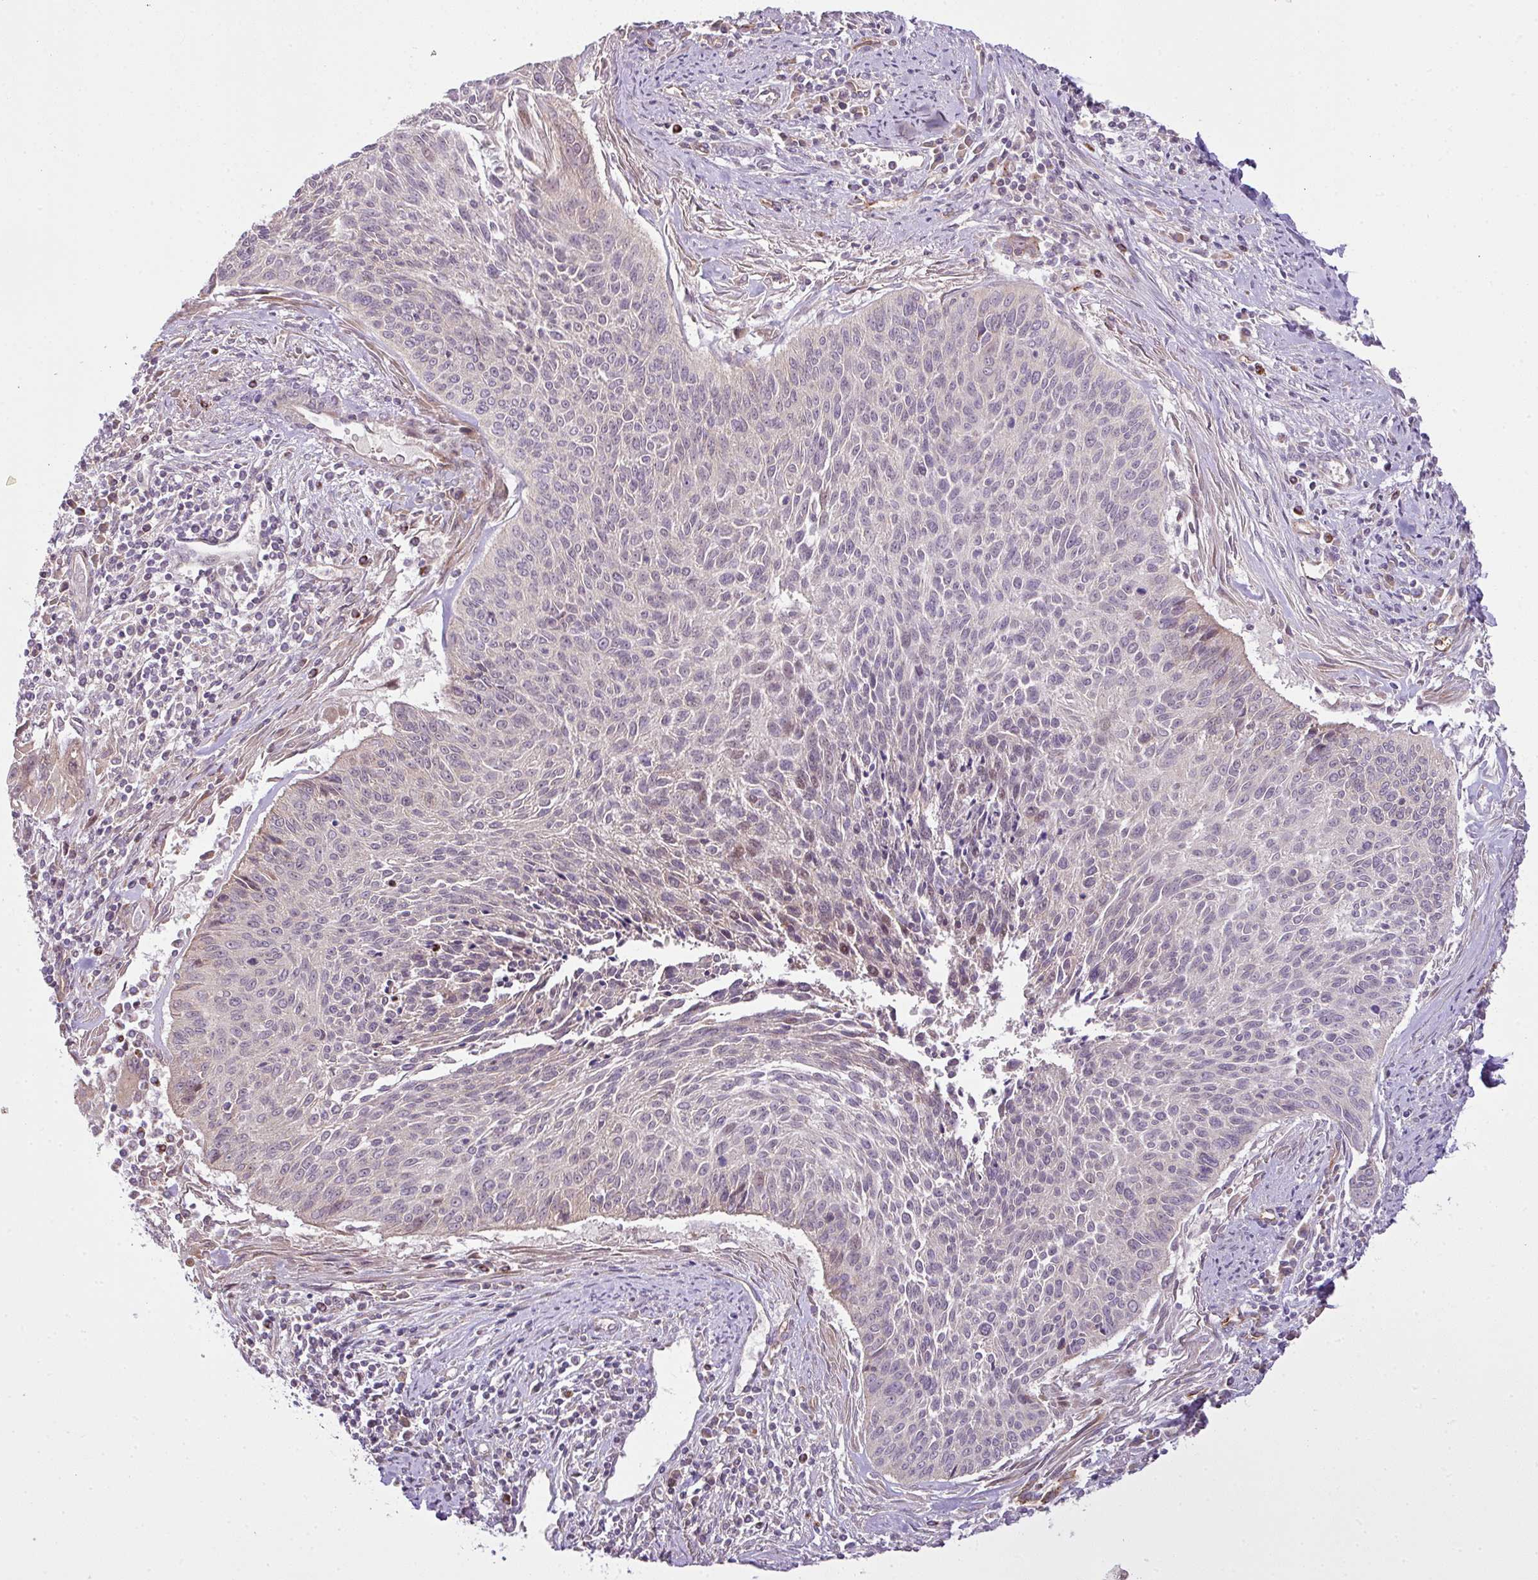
{"staining": {"intensity": "negative", "quantity": "none", "location": "none"}, "tissue": "cervical cancer", "cell_type": "Tumor cells", "image_type": "cancer", "snomed": [{"axis": "morphology", "description": "Squamous cell carcinoma, NOS"}, {"axis": "topography", "description": "Cervix"}], "caption": "This is an immunohistochemistry micrograph of human cervical cancer (squamous cell carcinoma). There is no positivity in tumor cells.", "gene": "COX18", "patient": {"sex": "female", "age": 55}}